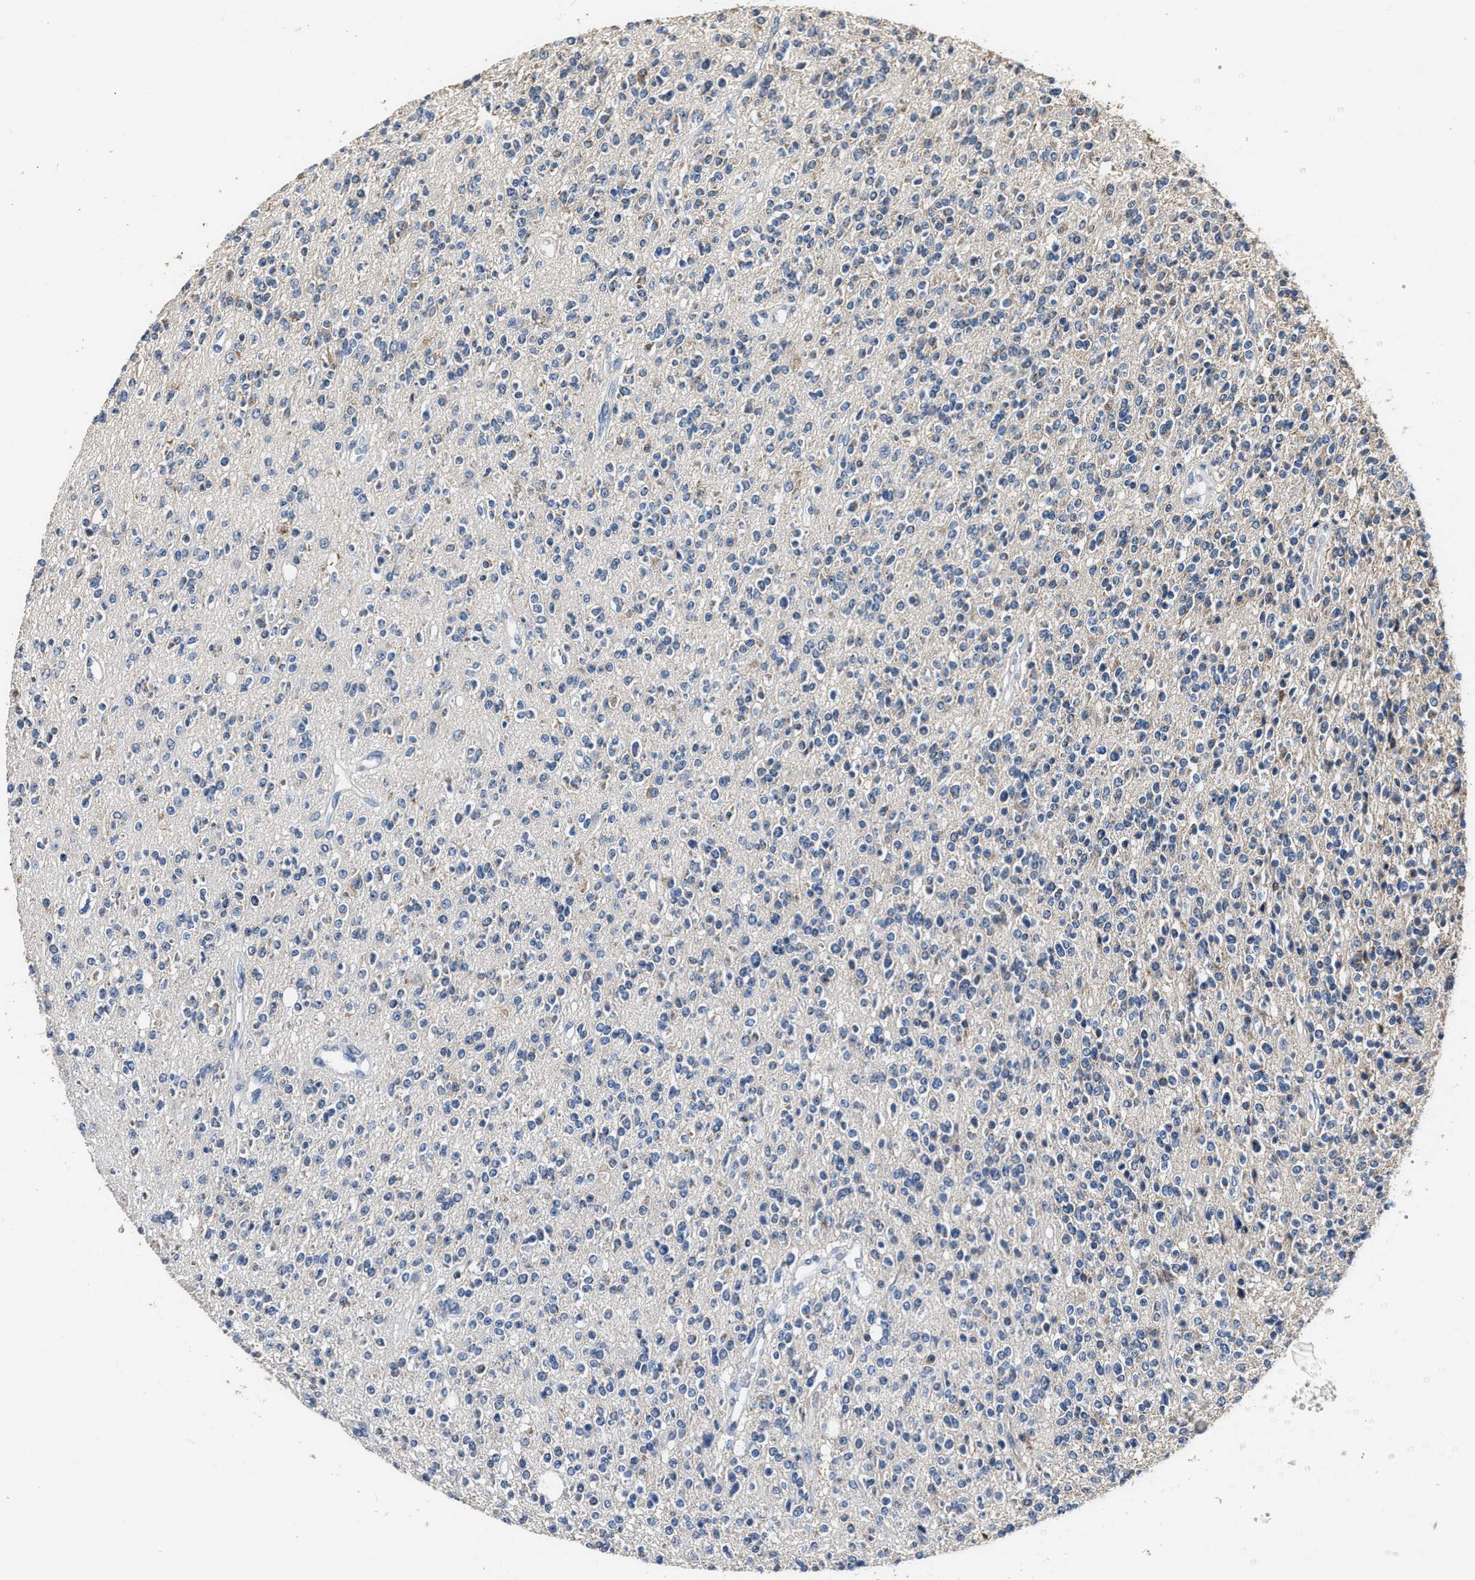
{"staining": {"intensity": "negative", "quantity": "none", "location": "none"}, "tissue": "glioma", "cell_type": "Tumor cells", "image_type": "cancer", "snomed": [{"axis": "morphology", "description": "Glioma, malignant, High grade"}, {"axis": "topography", "description": "Brain"}], "caption": "This is an immunohistochemistry micrograph of human malignant glioma (high-grade). There is no expression in tumor cells.", "gene": "NSUN5", "patient": {"sex": "male", "age": 34}}